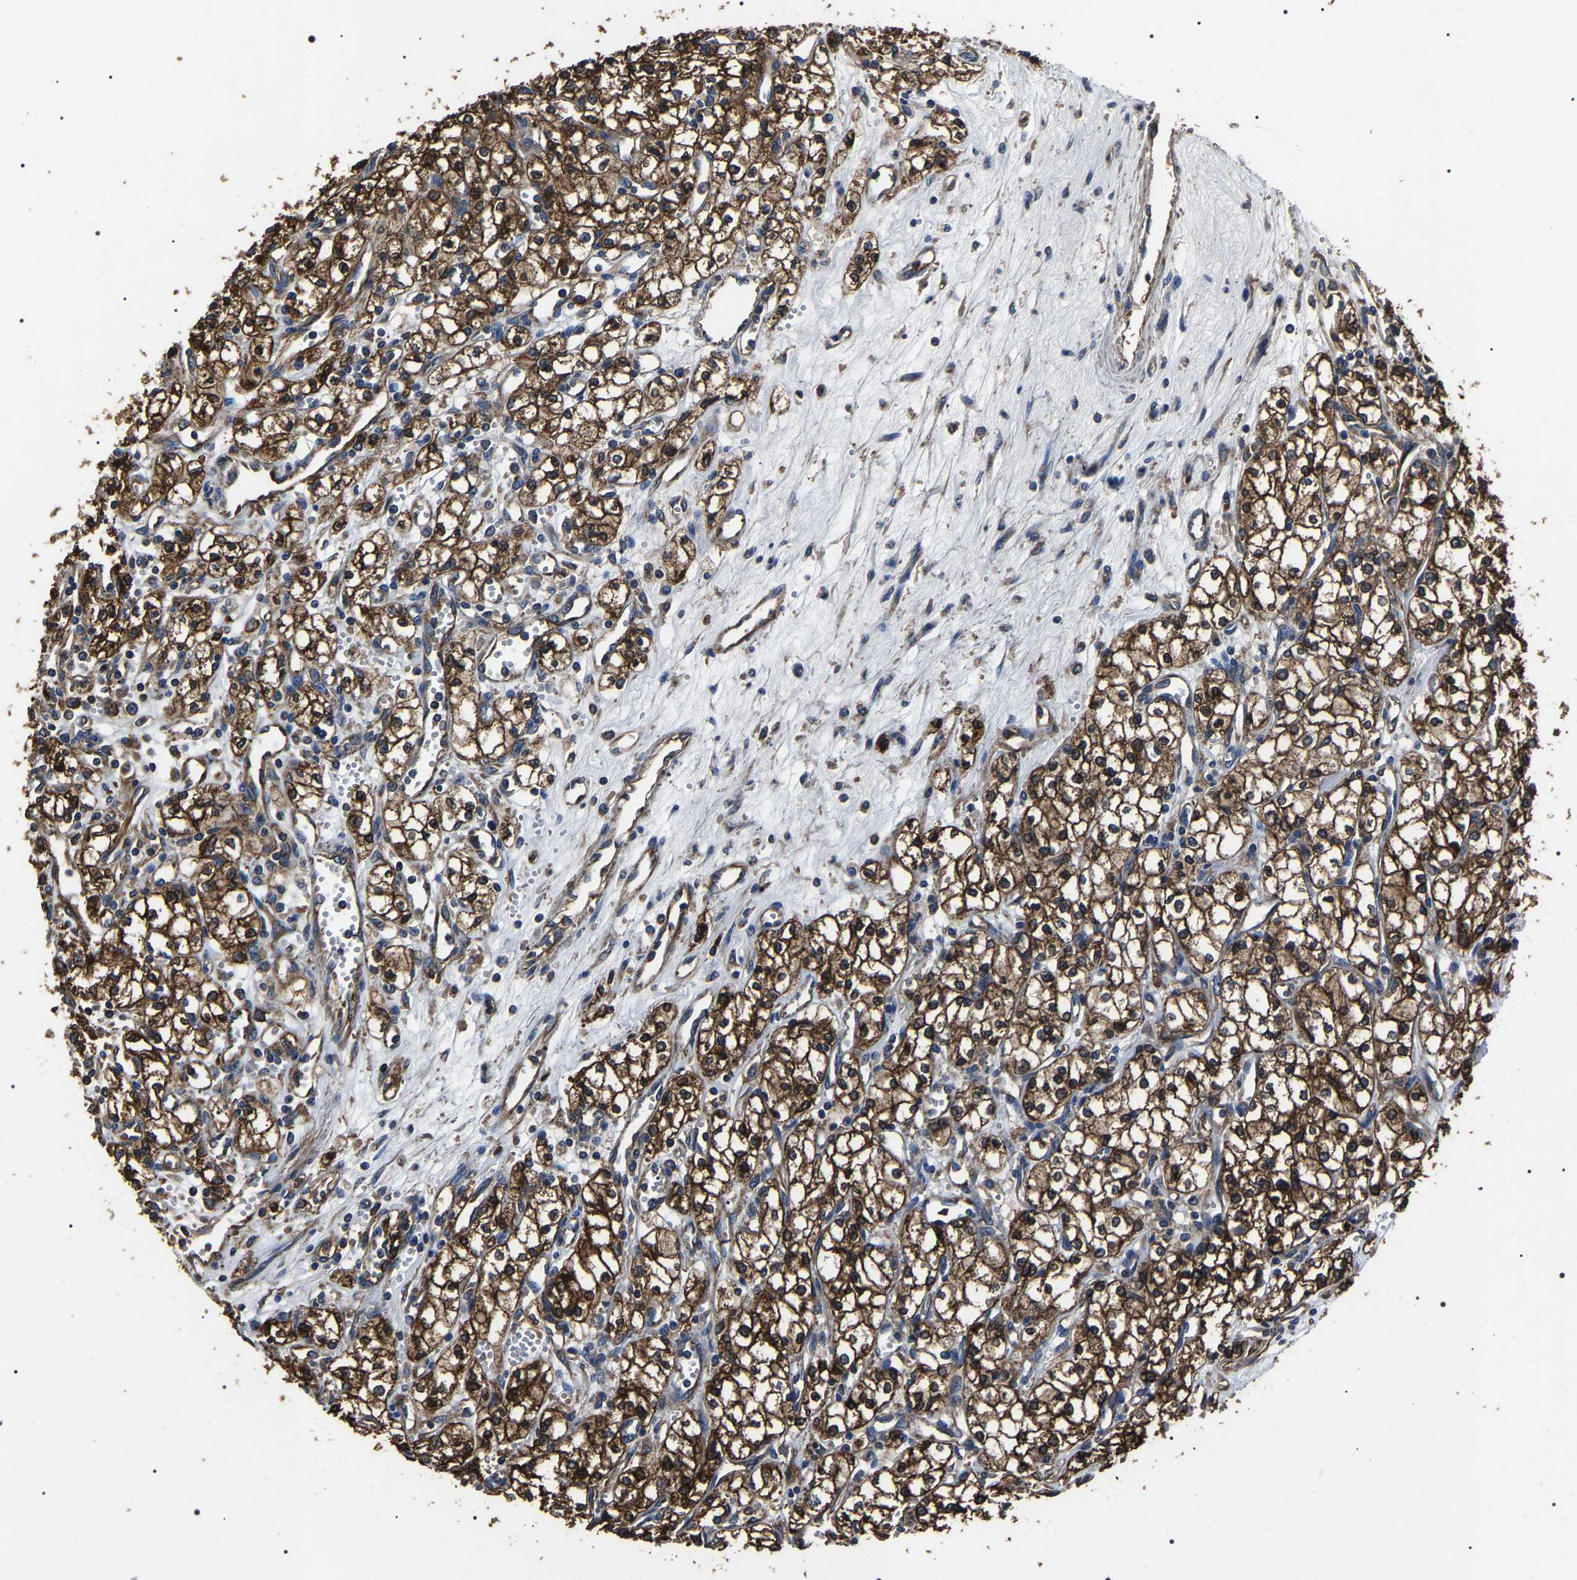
{"staining": {"intensity": "strong", "quantity": ">75%", "location": "cytoplasmic/membranous"}, "tissue": "renal cancer", "cell_type": "Tumor cells", "image_type": "cancer", "snomed": [{"axis": "morphology", "description": "Adenocarcinoma, NOS"}, {"axis": "topography", "description": "Kidney"}], "caption": "DAB (3,3'-diaminobenzidine) immunohistochemical staining of renal adenocarcinoma displays strong cytoplasmic/membranous protein expression in about >75% of tumor cells. The staining is performed using DAB brown chromogen to label protein expression. The nuclei are counter-stained blue using hematoxylin.", "gene": "HSCB", "patient": {"sex": "male", "age": 59}}